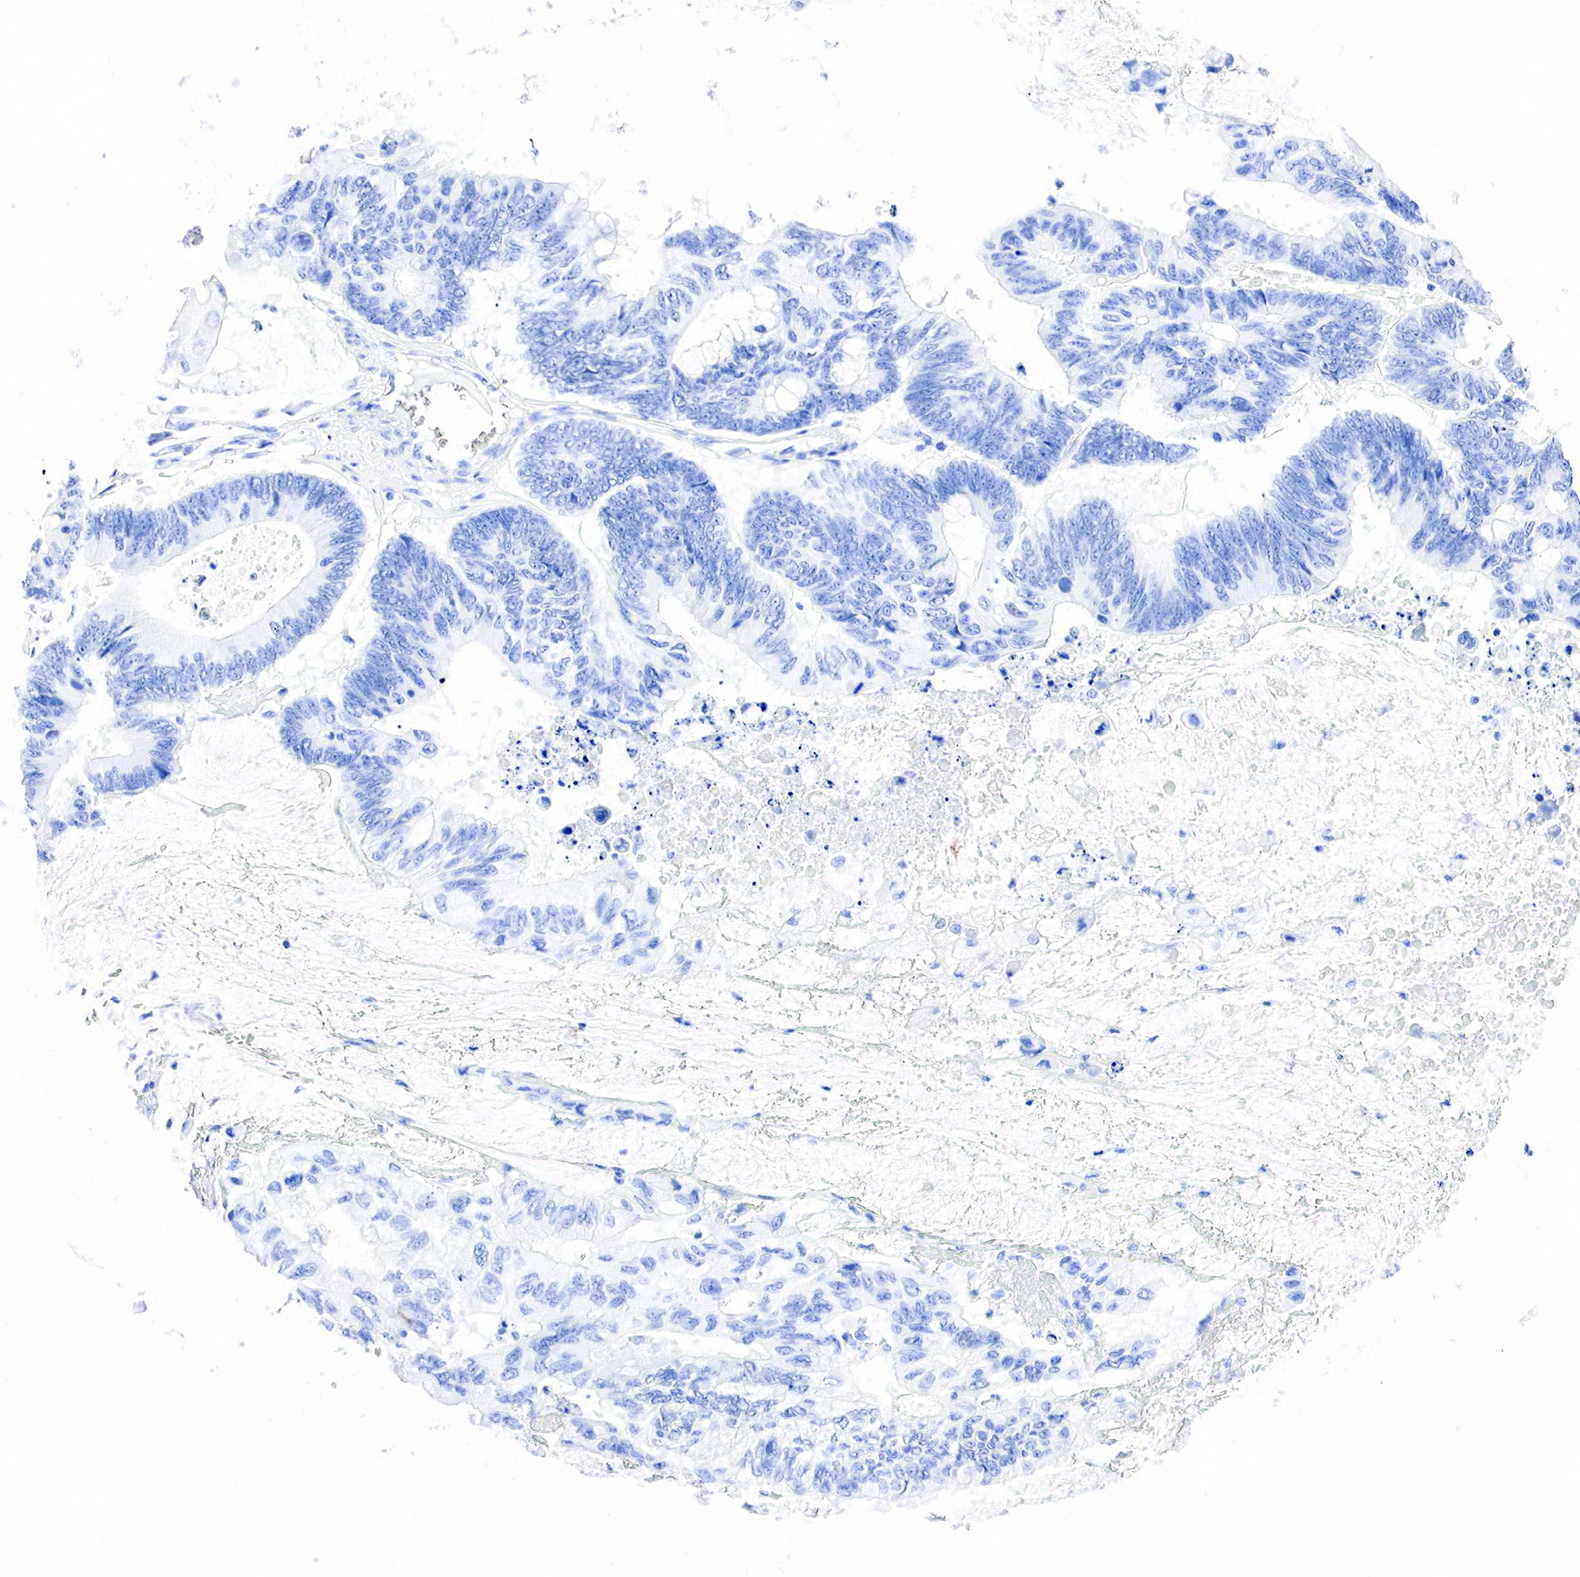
{"staining": {"intensity": "negative", "quantity": "none", "location": "none"}, "tissue": "colorectal cancer", "cell_type": "Tumor cells", "image_type": "cancer", "snomed": [{"axis": "morphology", "description": "Adenocarcinoma, NOS"}, {"axis": "topography", "description": "Colon"}], "caption": "Histopathology image shows no protein staining in tumor cells of colorectal adenocarcinoma tissue.", "gene": "PTH", "patient": {"sex": "male", "age": 65}}